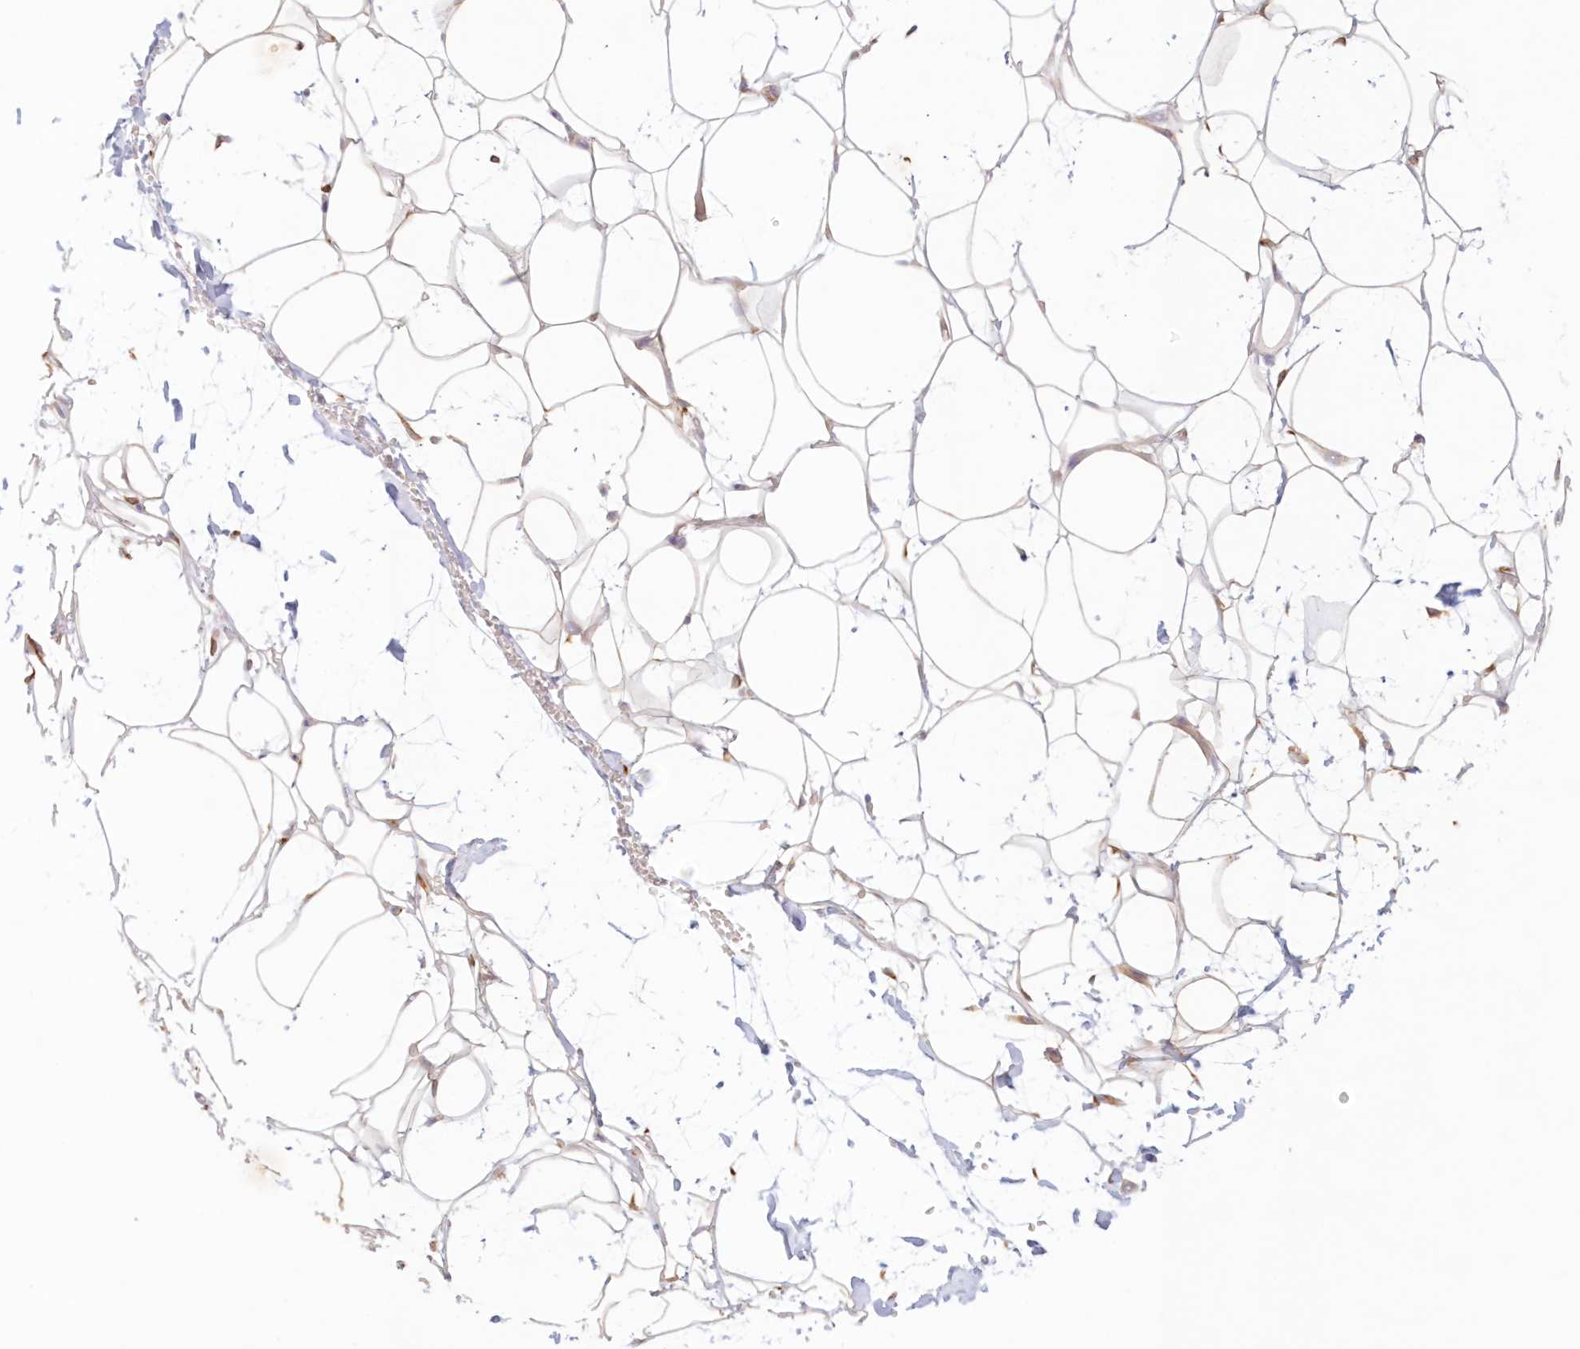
{"staining": {"intensity": "weak", "quantity": "25%-75%", "location": "cytoplasmic/membranous"}, "tissue": "adipose tissue", "cell_type": "Adipocytes", "image_type": "normal", "snomed": [{"axis": "morphology", "description": "Normal tissue, NOS"}, {"axis": "topography", "description": "Breast"}], "caption": "High-power microscopy captured an immunohistochemistry micrograph of unremarkable adipose tissue, revealing weak cytoplasmic/membranous staining in about 25%-75% of adipocytes. Immunohistochemistry (ihc) stains the protein in brown and the nuclei are stained blue.", "gene": "DMRTB1", "patient": {"sex": "female", "age": 26}}